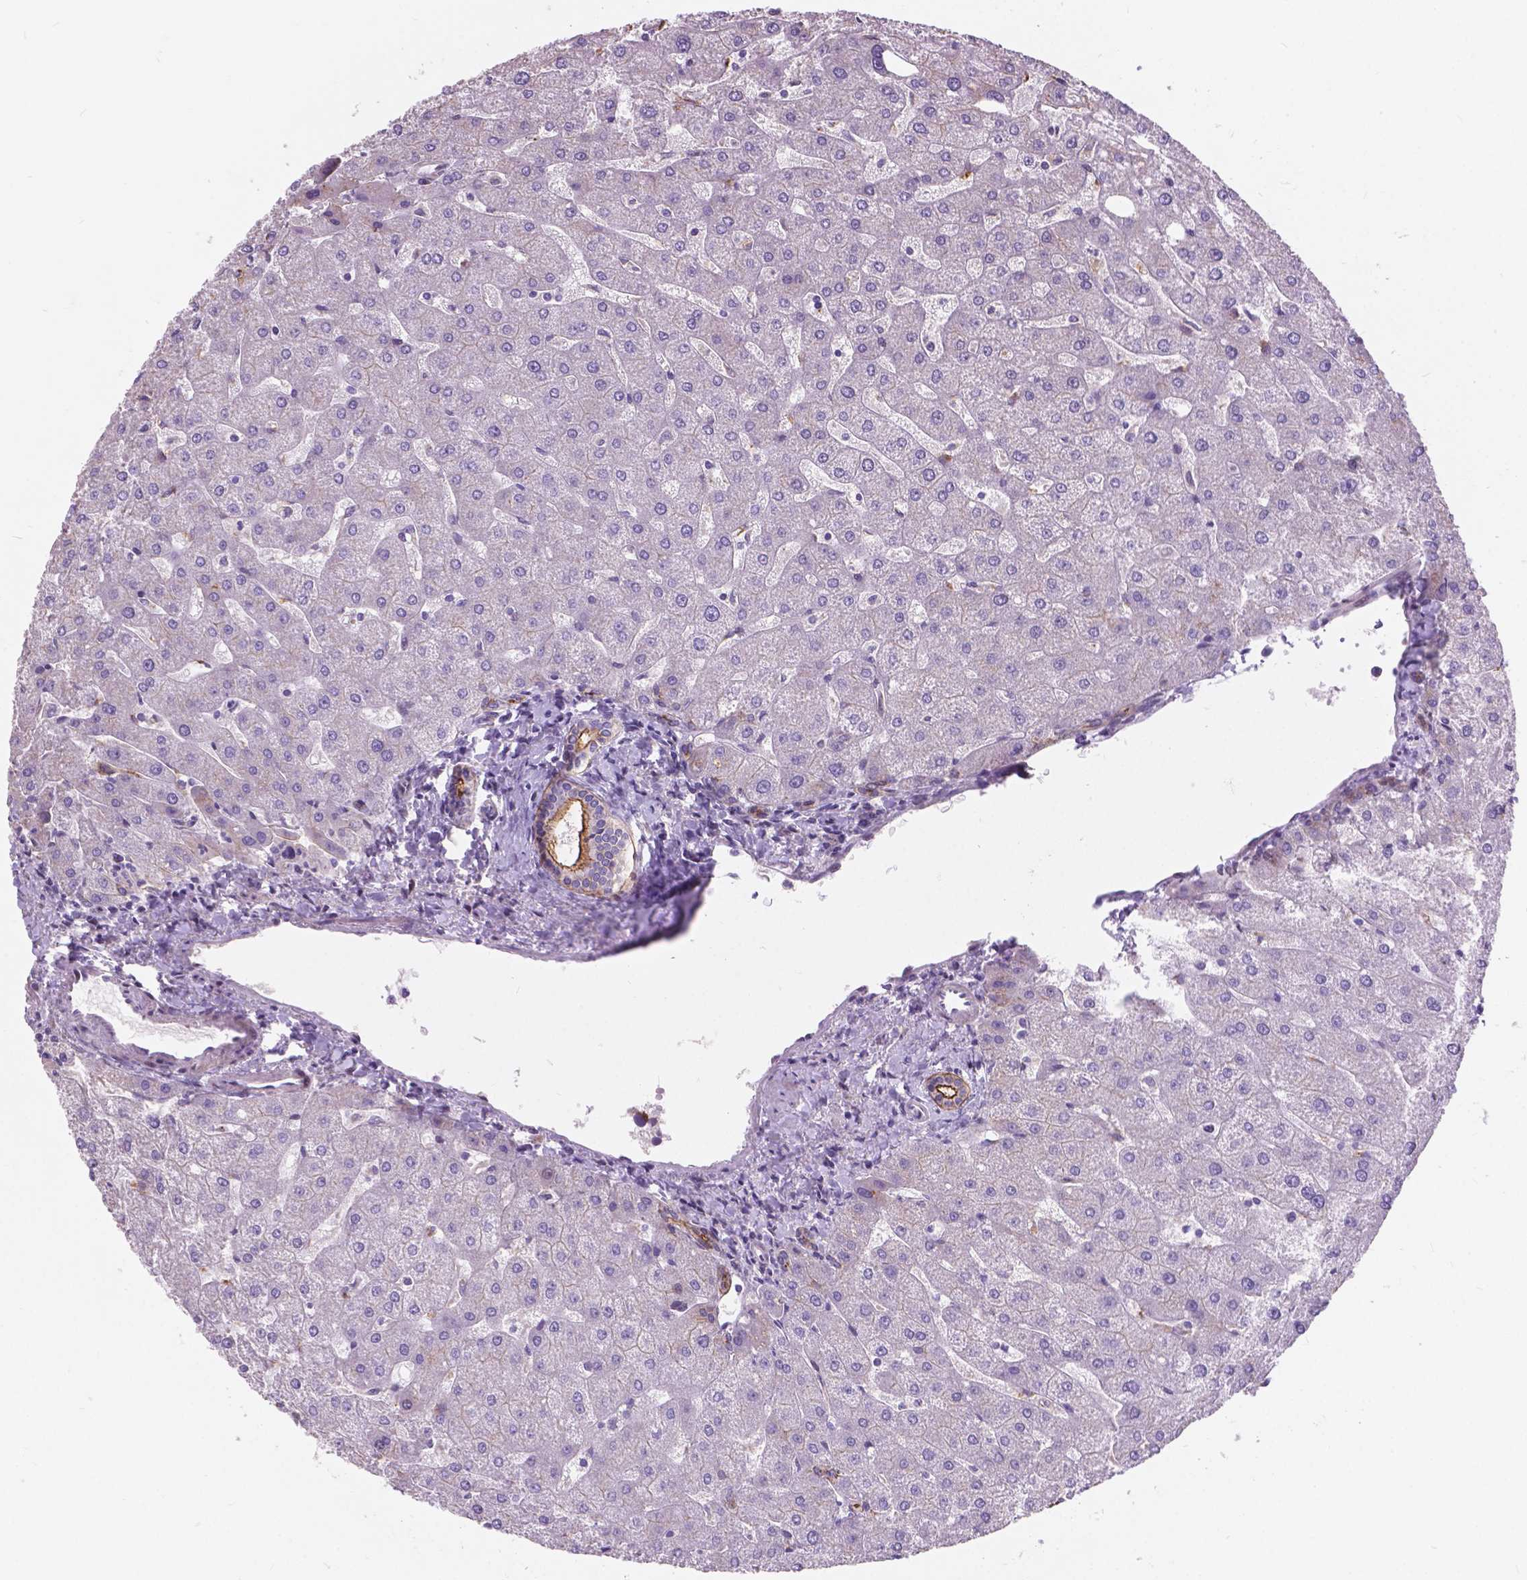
{"staining": {"intensity": "moderate", "quantity": ">75%", "location": "cytoplasmic/membranous"}, "tissue": "liver", "cell_type": "Cholangiocytes", "image_type": "normal", "snomed": [{"axis": "morphology", "description": "Normal tissue, NOS"}, {"axis": "topography", "description": "Liver"}], "caption": "Brown immunohistochemical staining in benign liver shows moderate cytoplasmic/membranous expression in approximately >75% of cholangiocytes.", "gene": "MYH14", "patient": {"sex": "male", "age": 67}}